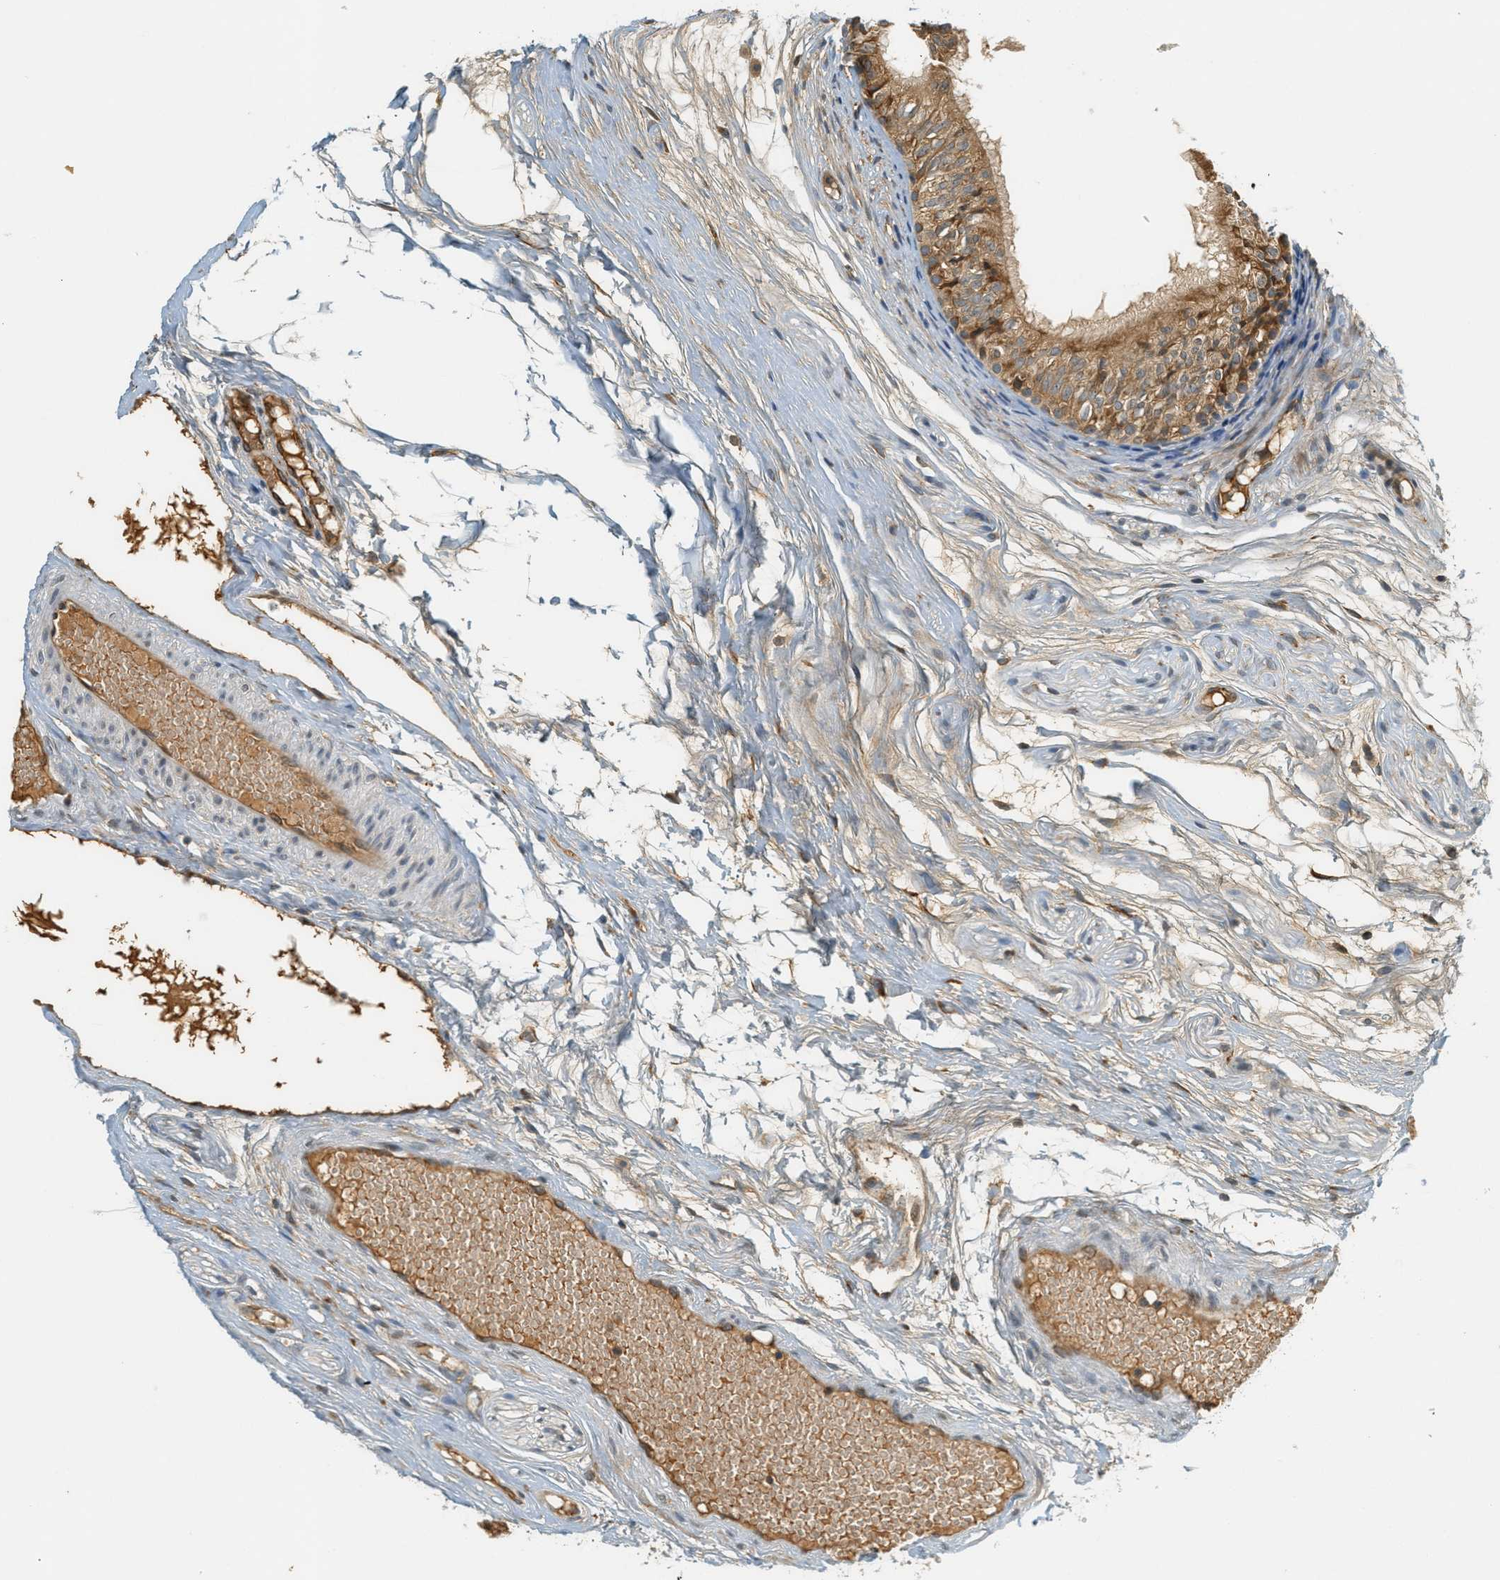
{"staining": {"intensity": "moderate", "quantity": ">75%", "location": "cytoplasmic/membranous"}, "tissue": "epididymis", "cell_type": "Glandular cells", "image_type": "normal", "snomed": [{"axis": "morphology", "description": "Normal tissue, NOS"}, {"axis": "morphology", "description": "Atrophy, NOS"}, {"axis": "topography", "description": "Testis"}, {"axis": "topography", "description": "Epididymis"}], "caption": "Moderate cytoplasmic/membranous protein positivity is present in approximately >75% of glandular cells in epididymis. (DAB IHC with brightfield microscopy, high magnification).", "gene": "PDK1", "patient": {"sex": "male", "age": 18}}